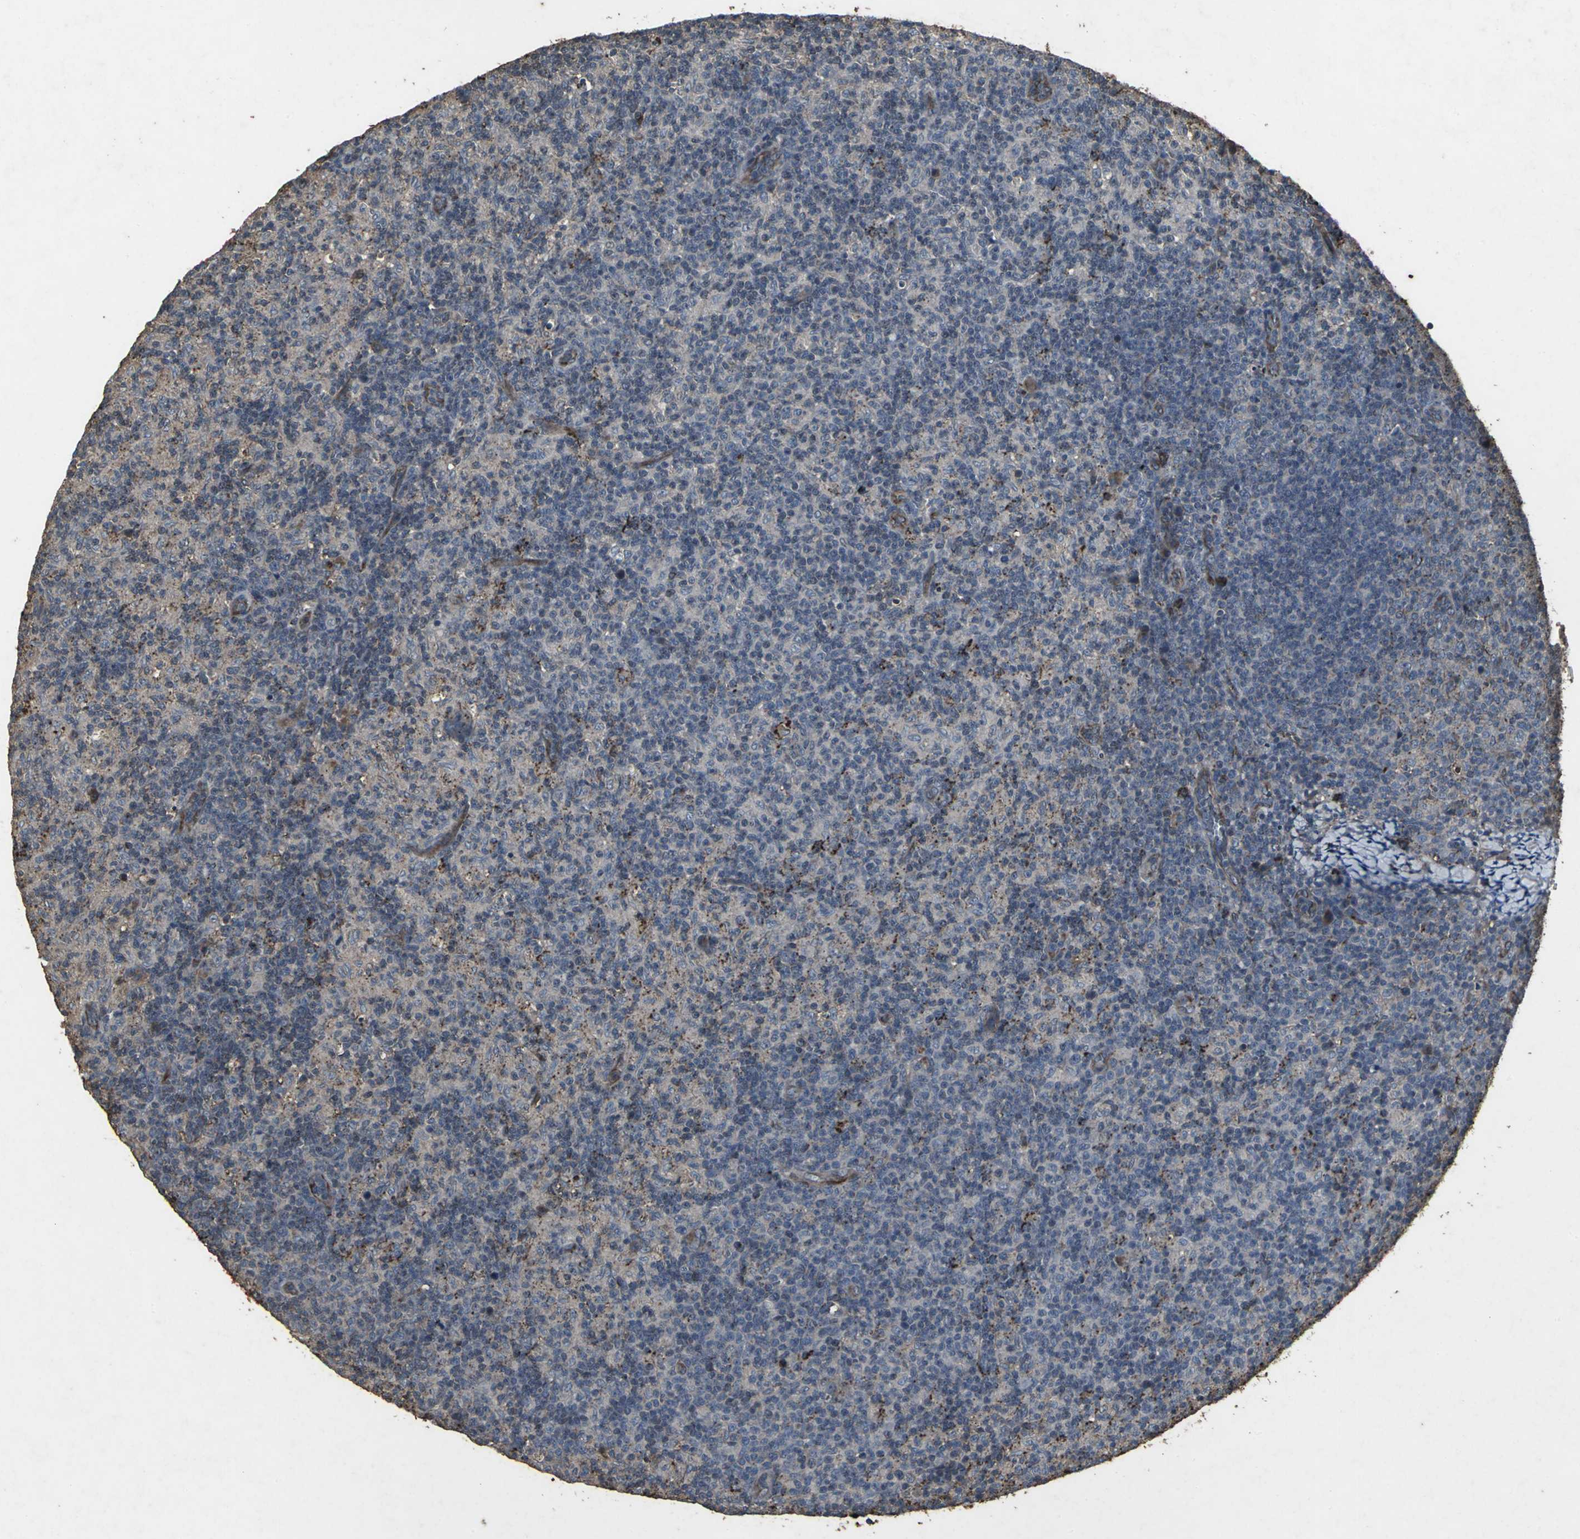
{"staining": {"intensity": "weak", "quantity": ">75%", "location": "cytoplasmic/membranous"}, "tissue": "lymph node", "cell_type": "Germinal center cells", "image_type": "normal", "snomed": [{"axis": "morphology", "description": "Normal tissue, NOS"}, {"axis": "morphology", "description": "Inflammation, NOS"}, {"axis": "topography", "description": "Lymph node"}], "caption": "Weak cytoplasmic/membranous positivity for a protein is identified in approximately >75% of germinal center cells of unremarkable lymph node using immunohistochemistry.", "gene": "CCR9", "patient": {"sex": "male", "age": 55}}